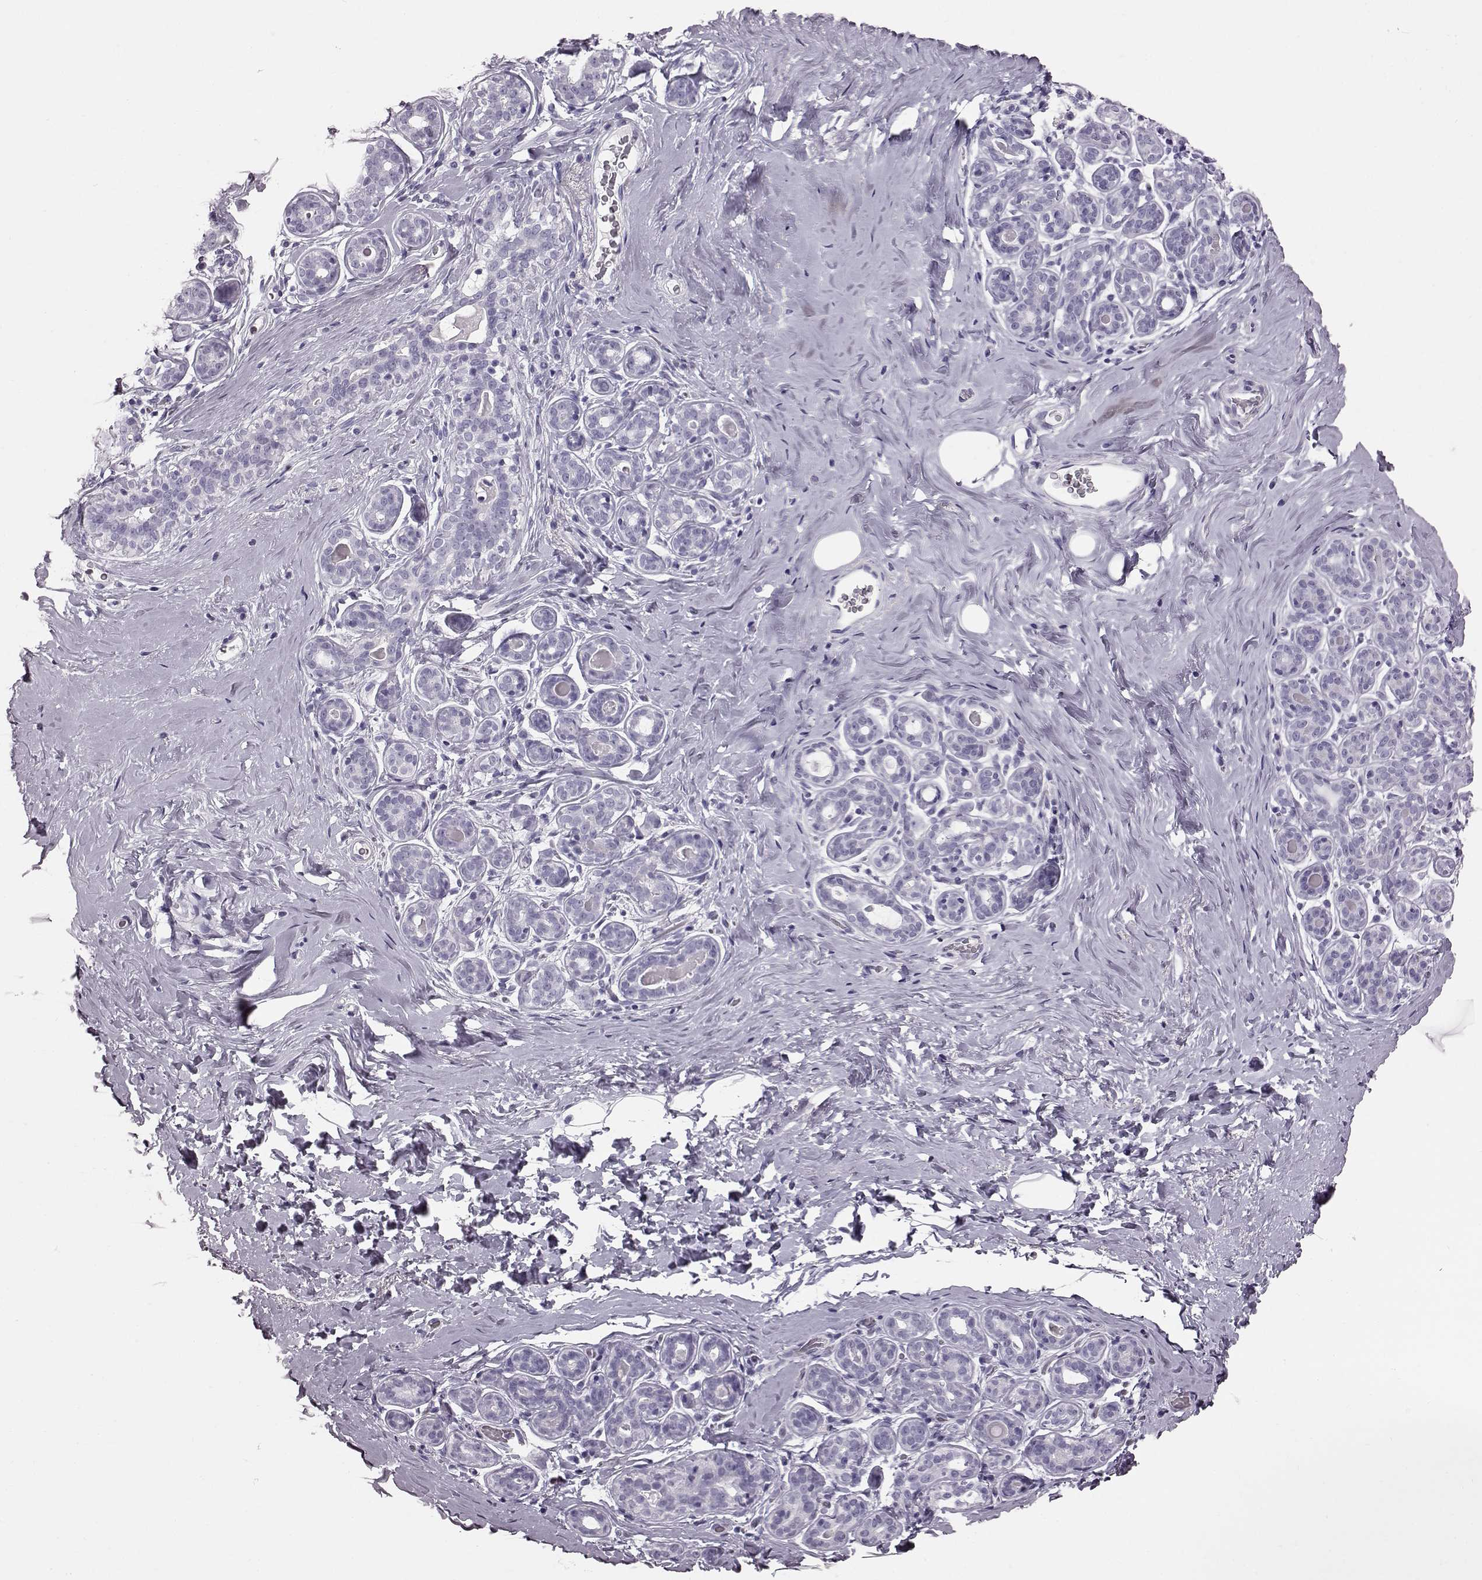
{"staining": {"intensity": "negative", "quantity": "none", "location": "none"}, "tissue": "breast", "cell_type": "Adipocytes", "image_type": "normal", "snomed": [{"axis": "morphology", "description": "Normal tissue, NOS"}, {"axis": "topography", "description": "Skin"}, {"axis": "topography", "description": "Breast"}], "caption": "IHC of unremarkable human breast shows no staining in adipocytes.", "gene": "TCHHL1", "patient": {"sex": "female", "age": 43}}